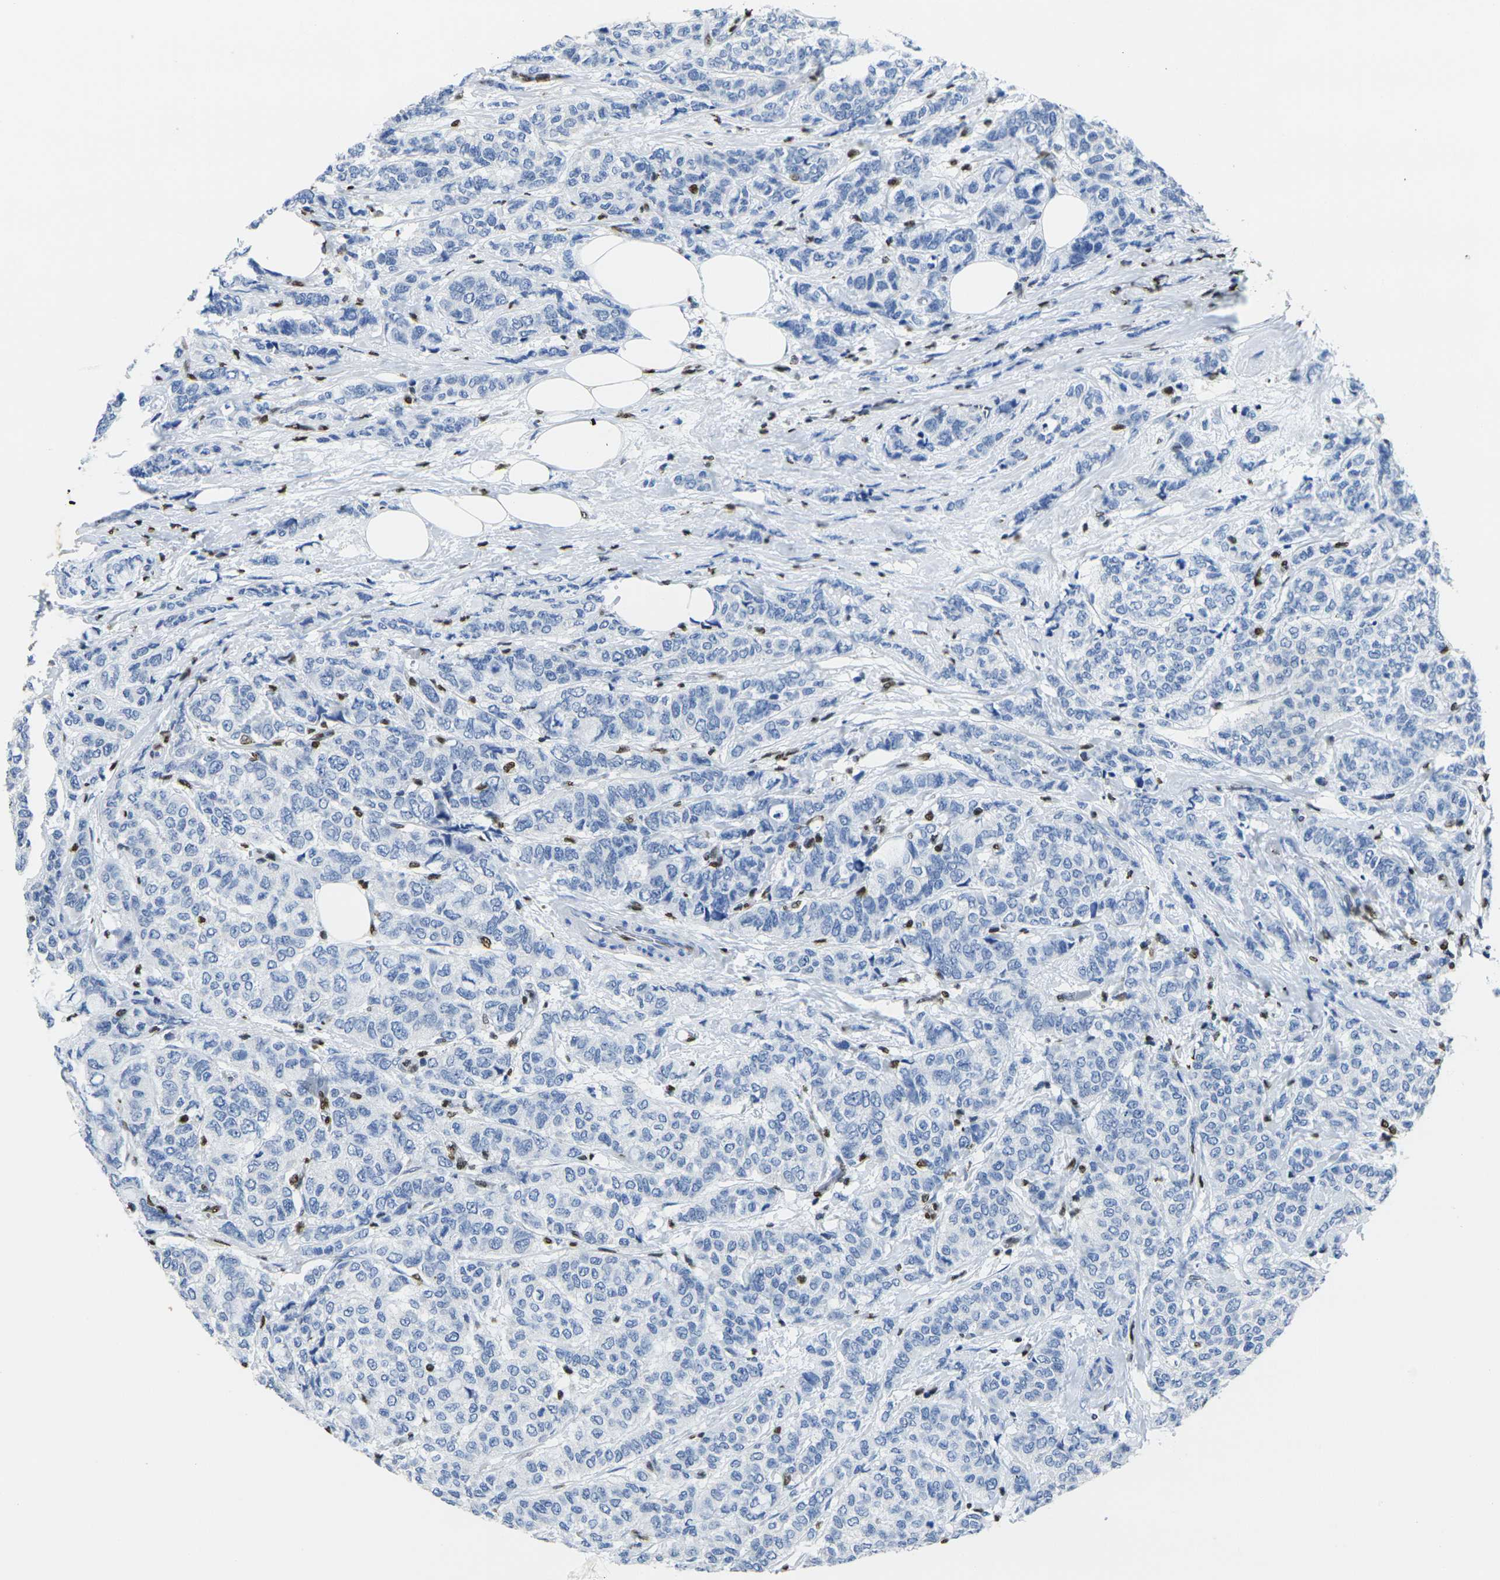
{"staining": {"intensity": "moderate", "quantity": "25%-75%", "location": "nuclear"}, "tissue": "breast cancer", "cell_type": "Tumor cells", "image_type": "cancer", "snomed": [{"axis": "morphology", "description": "Lobular carcinoma"}, {"axis": "topography", "description": "Breast"}], "caption": "This histopathology image shows lobular carcinoma (breast) stained with IHC to label a protein in brown. The nuclear of tumor cells show moderate positivity for the protein. Nuclei are counter-stained blue.", "gene": "DRAXIN", "patient": {"sex": "female", "age": 60}}